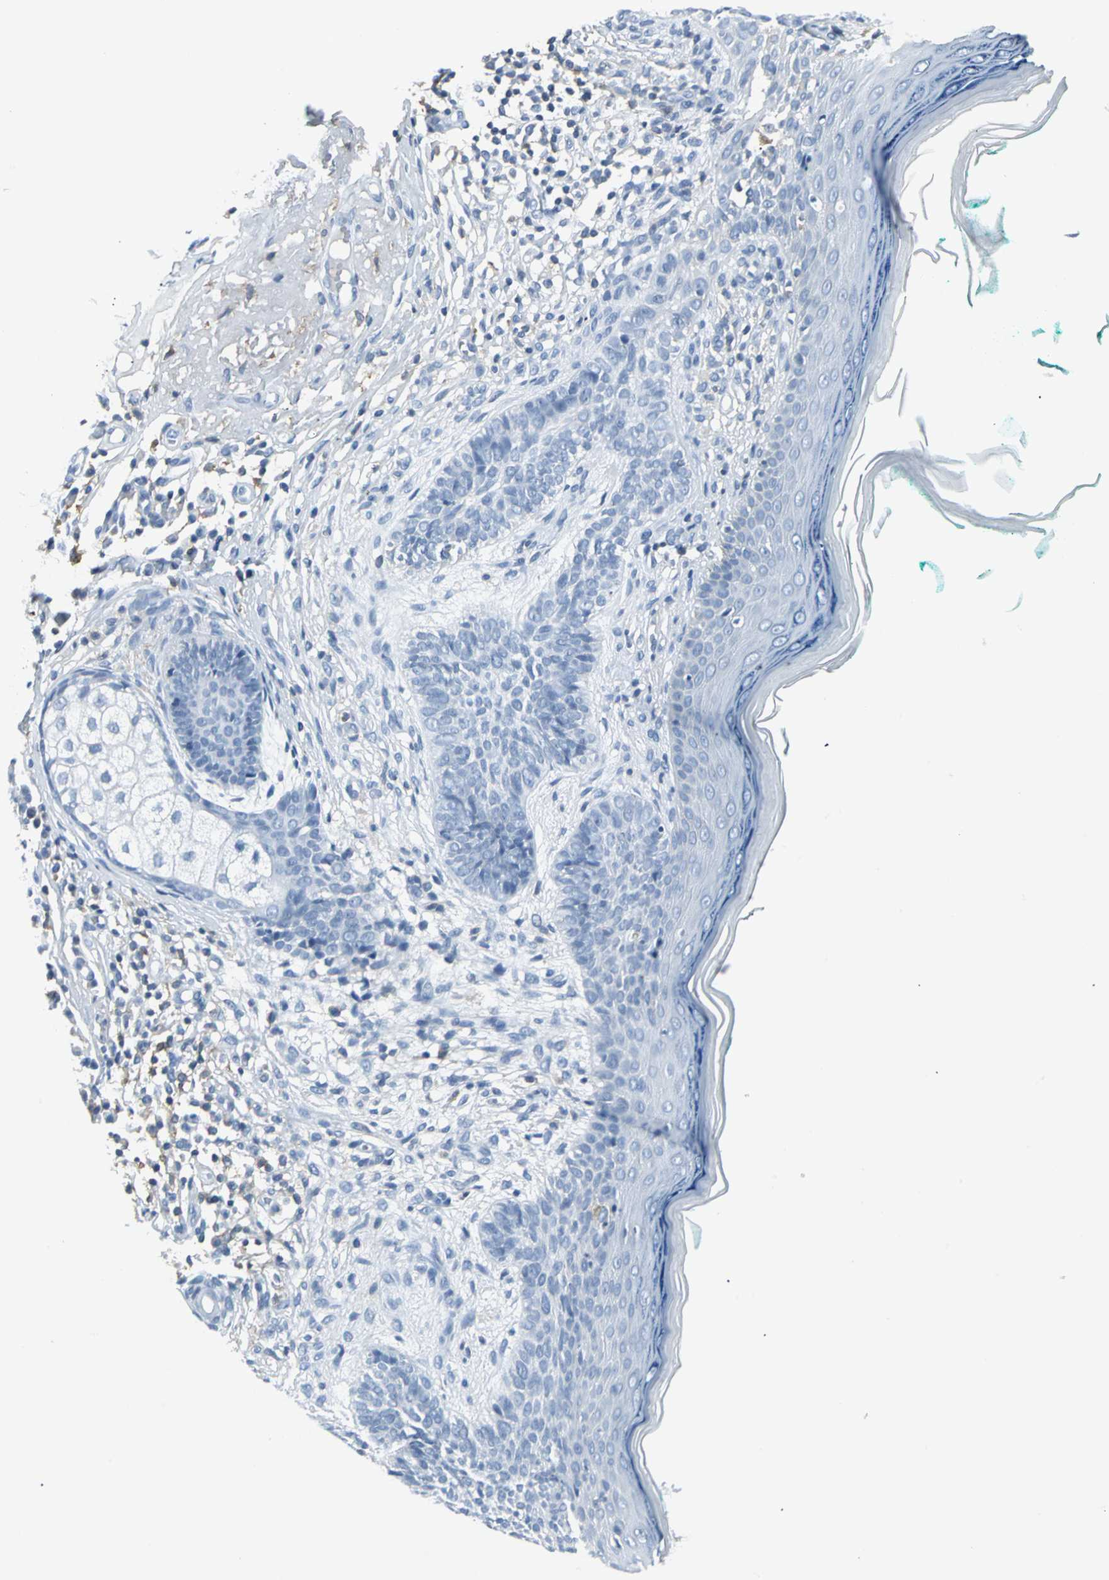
{"staining": {"intensity": "negative", "quantity": "none", "location": "none"}, "tissue": "skin cancer", "cell_type": "Tumor cells", "image_type": "cancer", "snomed": [{"axis": "morphology", "description": "Normal tissue, NOS"}, {"axis": "morphology", "description": "Basal cell carcinoma"}, {"axis": "topography", "description": "Skin"}], "caption": "This is a micrograph of IHC staining of skin cancer (basal cell carcinoma), which shows no expression in tumor cells.", "gene": "IQGAP2", "patient": {"sex": "male", "age": 76}}